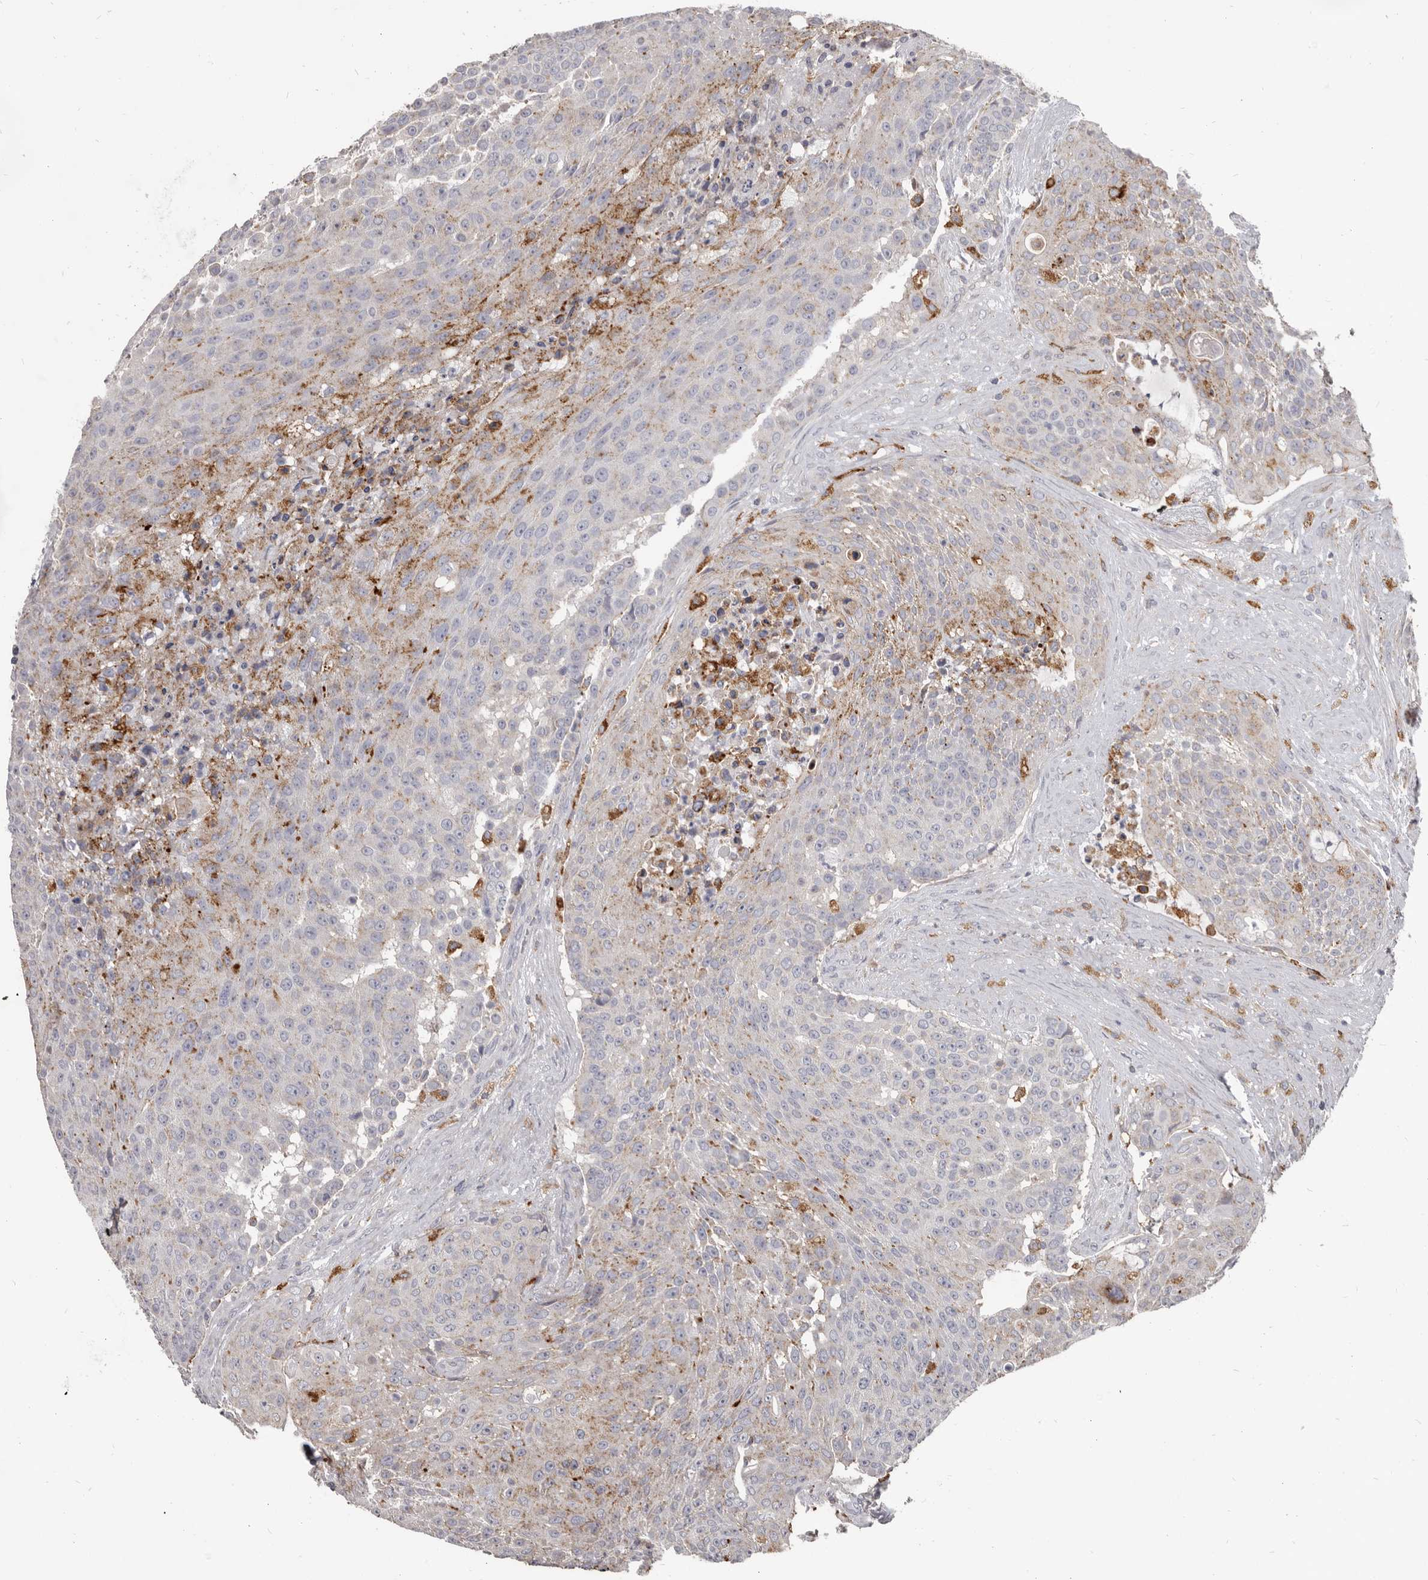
{"staining": {"intensity": "weak", "quantity": "25%-75%", "location": "cytoplasmic/membranous"}, "tissue": "urothelial cancer", "cell_type": "Tumor cells", "image_type": "cancer", "snomed": [{"axis": "morphology", "description": "Urothelial carcinoma, High grade"}, {"axis": "topography", "description": "Urinary bladder"}], "caption": "Urothelial carcinoma (high-grade) stained with a brown dye reveals weak cytoplasmic/membranous positive positivity in approximately 25%-75% of tumor cells.", "gene": "PI4K2A", "patient": {"sex": "female", "age": 63}}